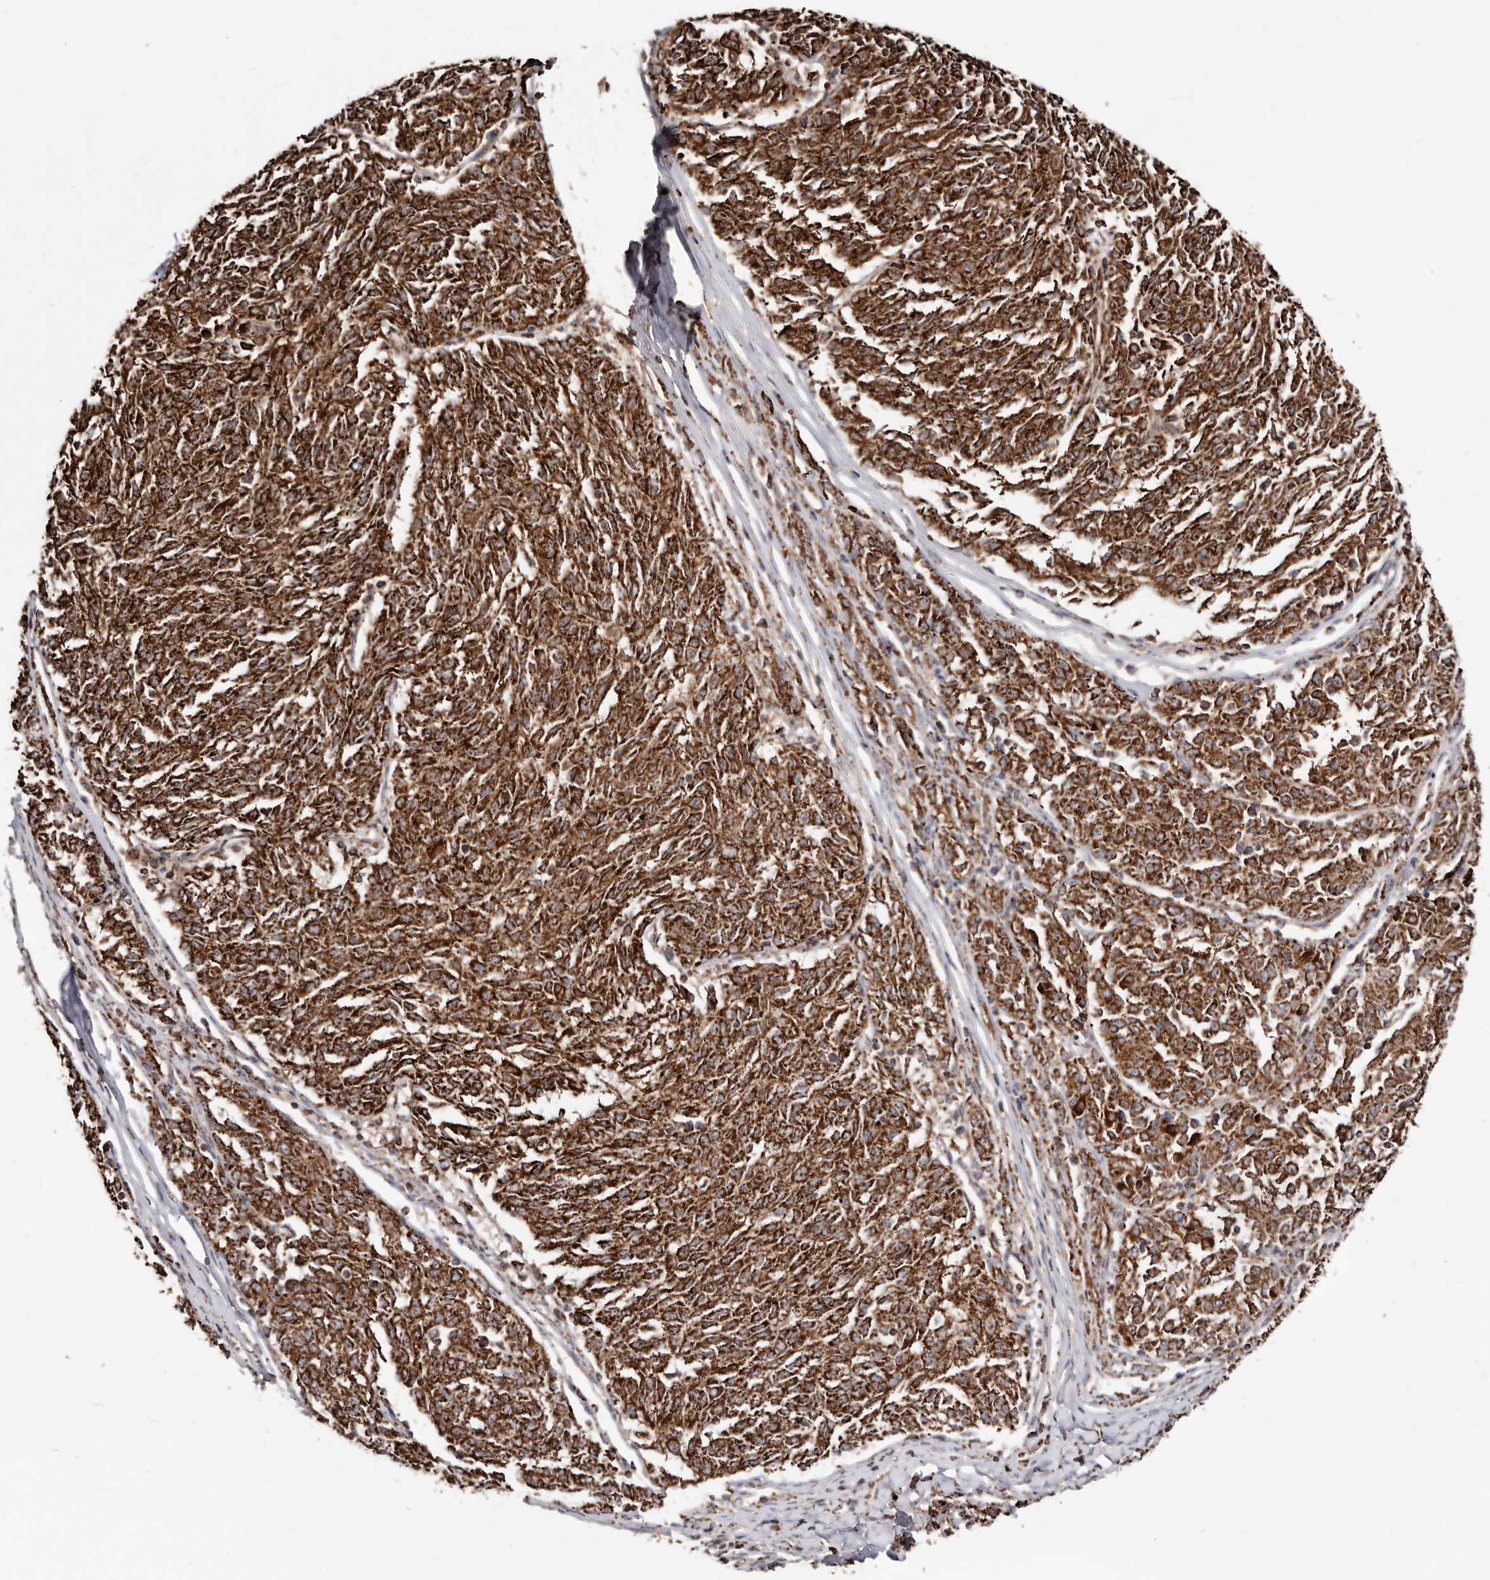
{"staining": {"intensity": "strong", "quantity": ">75%", "location": "cytoplasmic/membranous"}, "tissue": "melanoma", "cell_type": "Tumor cells", "image_type": "cancer", "snomed": [{"axis": "morphology", "description": "Malignant melanoma, NOS"}, {"axis": "topography", "description": "Skin"}], "caption": "An image of malignant melanoma stained for a protein exhibits strong cytoplasmic/membranous brown staining in tumor cells. The protein of interest is shown in brown color, while the nuclei are stained blue.", "gene": "PRKACB", "patient": {"sex": "female", "age": 72}}